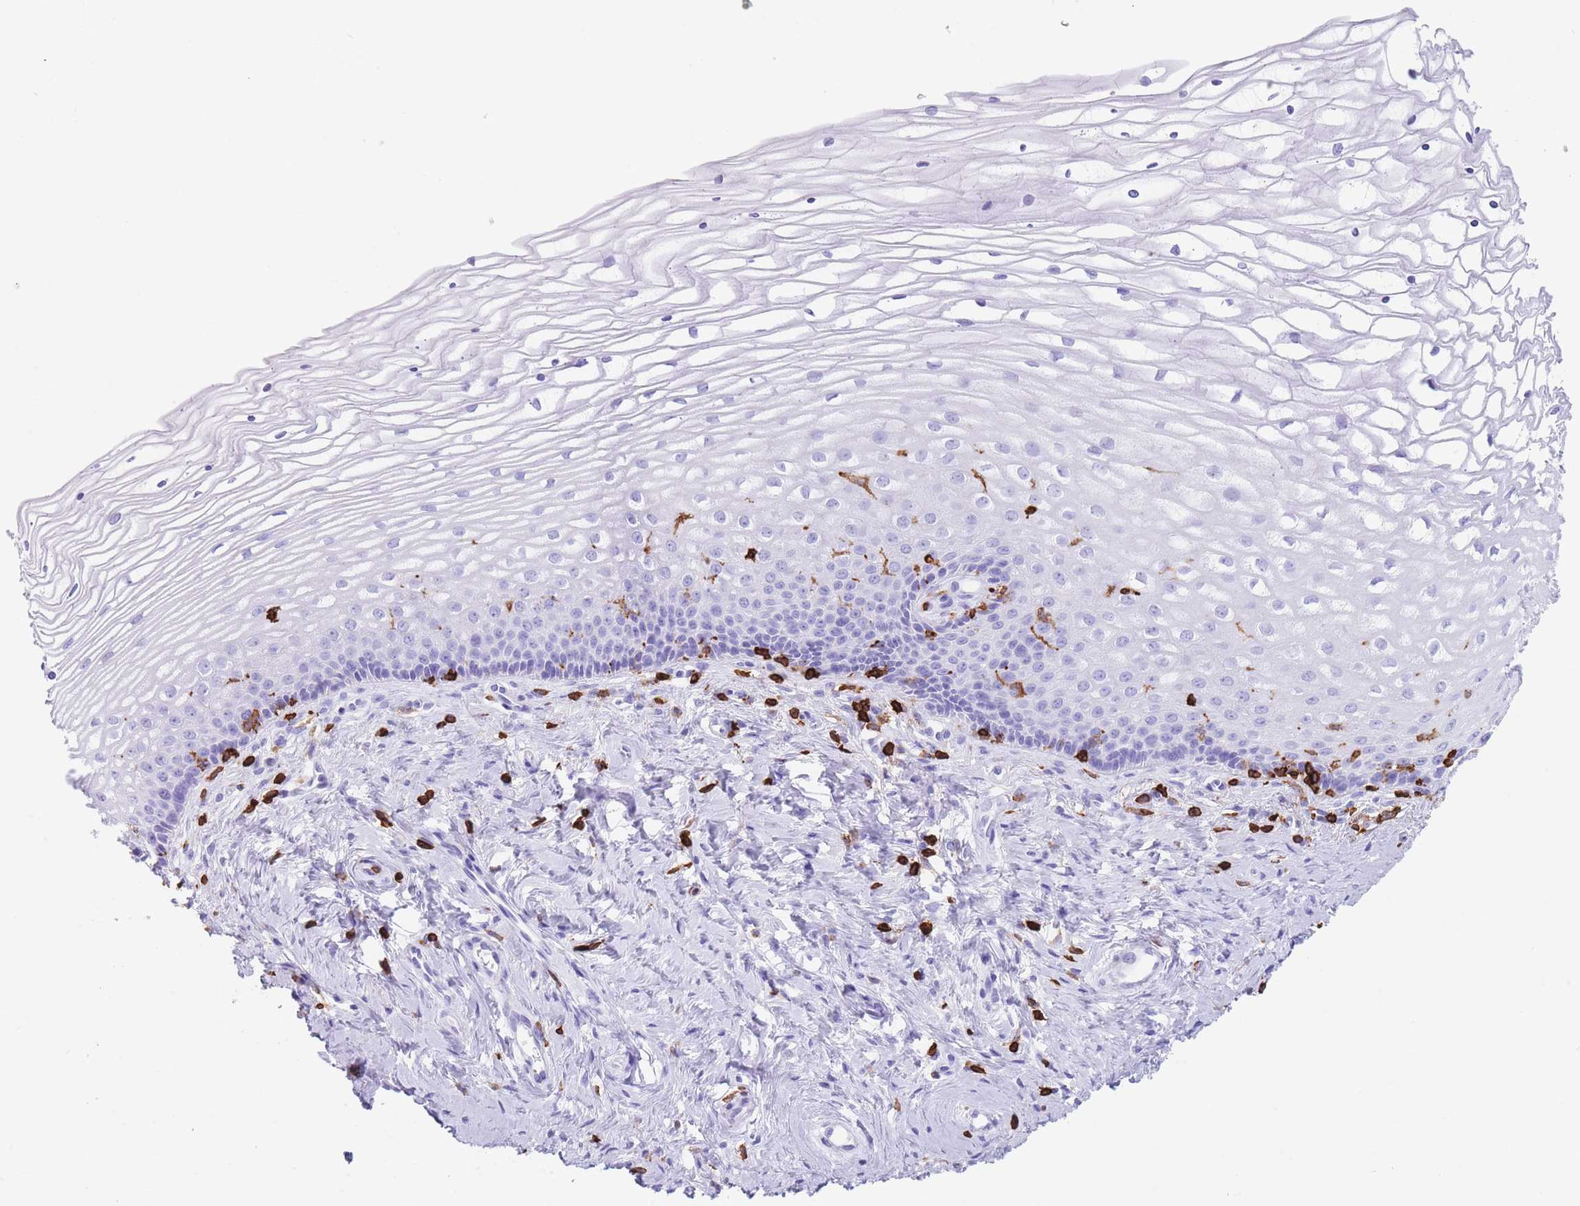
{"staining": {"intensity": "negative", "quantity": "none", "location": "none"}, "tissue": "cervix", "cell_type": "Glandular cells", "image_type": "normal", "snomed": [{"axis": "morphology", "description": "Normal tissue, NOS"}, {"axis": "topography", "description": "Cervix"}], "caption": "Protein analysis of unremarkable cervix displays no significant expression in glandular cells. (Stains: DAB (3,3'-diaminobenzidine) immunohistochemistry with hematoxylin counter stain, Microscopy: brightfield microscopy at high magnification).", "gene": "CORO1A", "patient": {"sex": "female", "age": 47}}